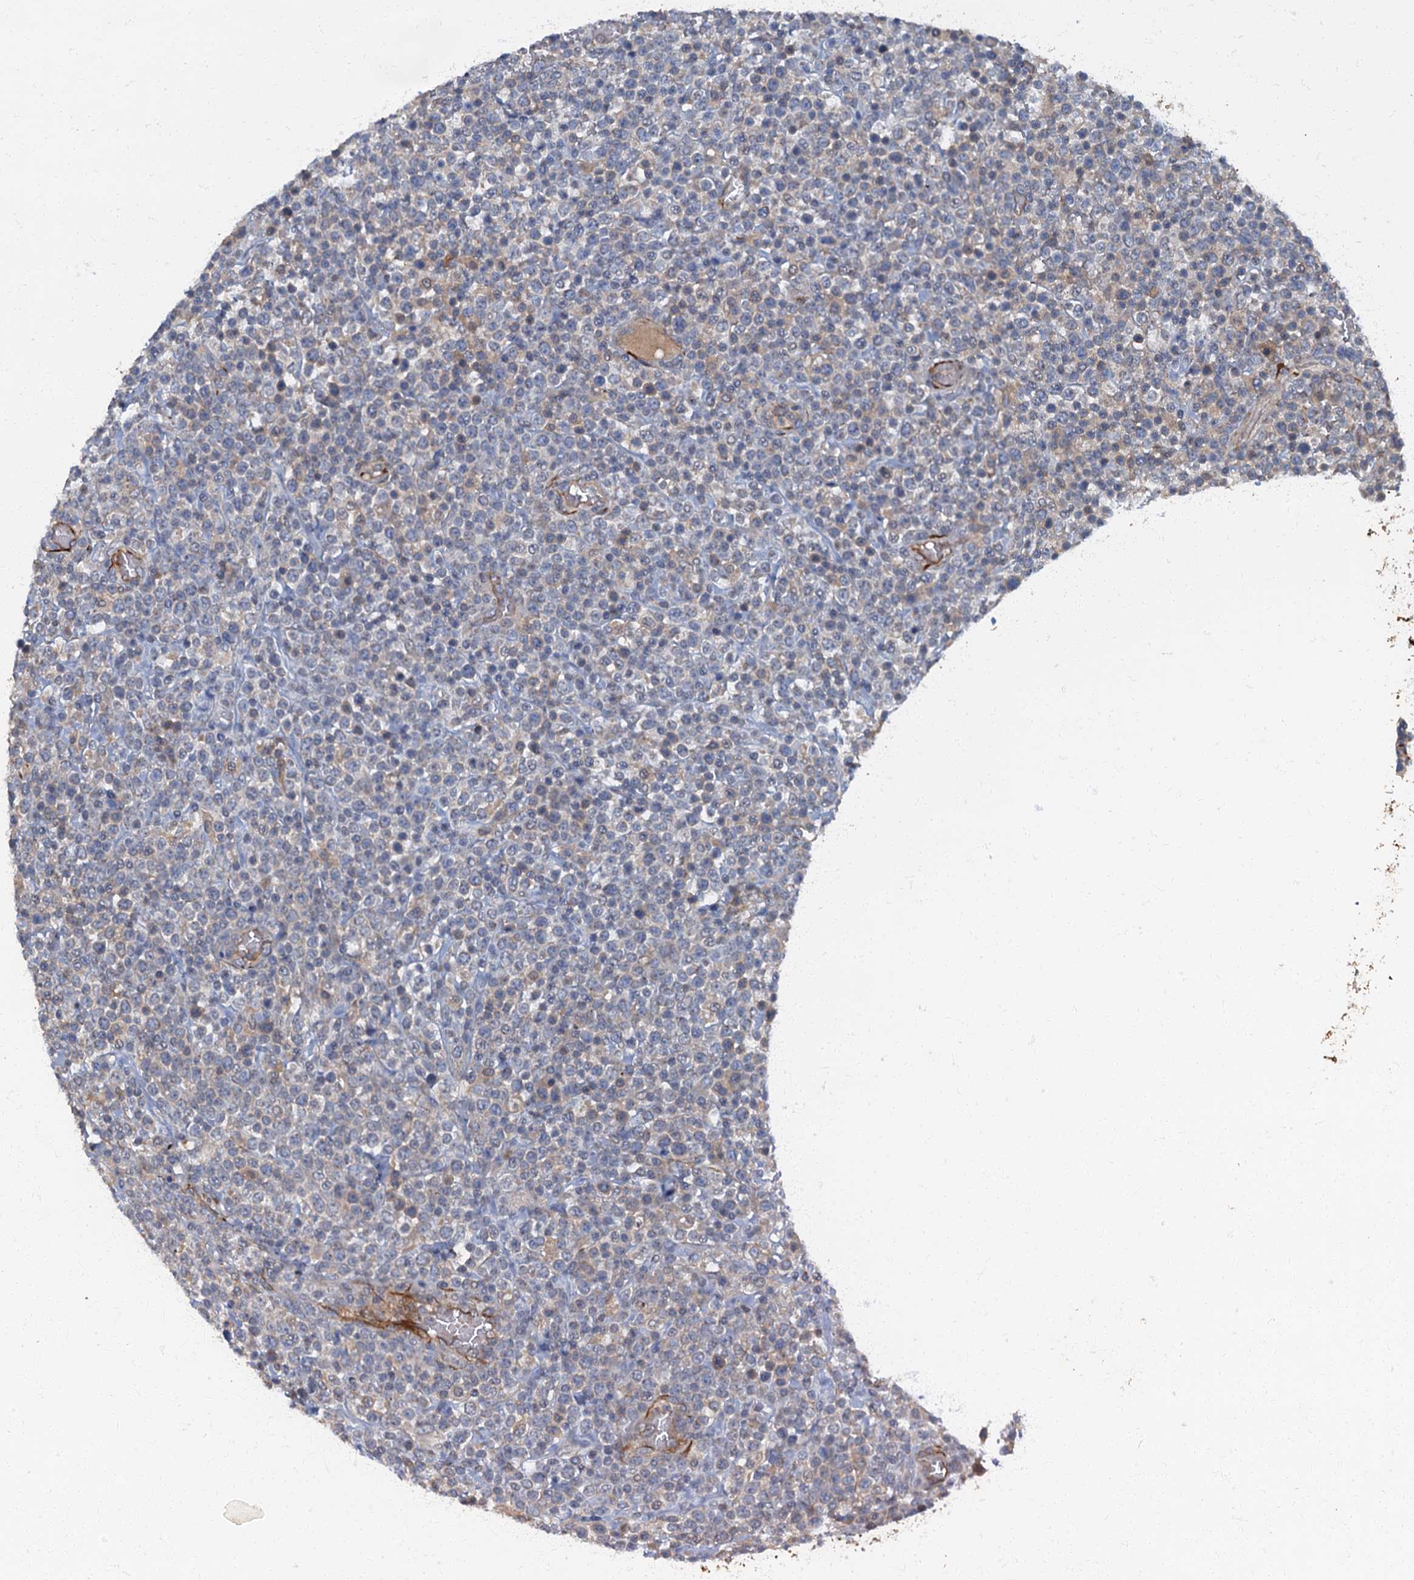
{"staining": {"intensity": "weak", "quantity": "<25%", "location": "cytoplasmic/membranous"}, "tissue": "lymphoma", "cell_type": "Tumor cells", "image_type": "cancer", "snomed": [{"axis": "morphology", "description": "Malignant lymphoma, non-Hodgkin's type, High grade"}, {"axis": "topography", "description": "Colon"}], "caption": "Tumor cells show no significant protein positivity in lymphoma.", "gene": "ARL11", "patient": {"sex": "female", "age": 53}}